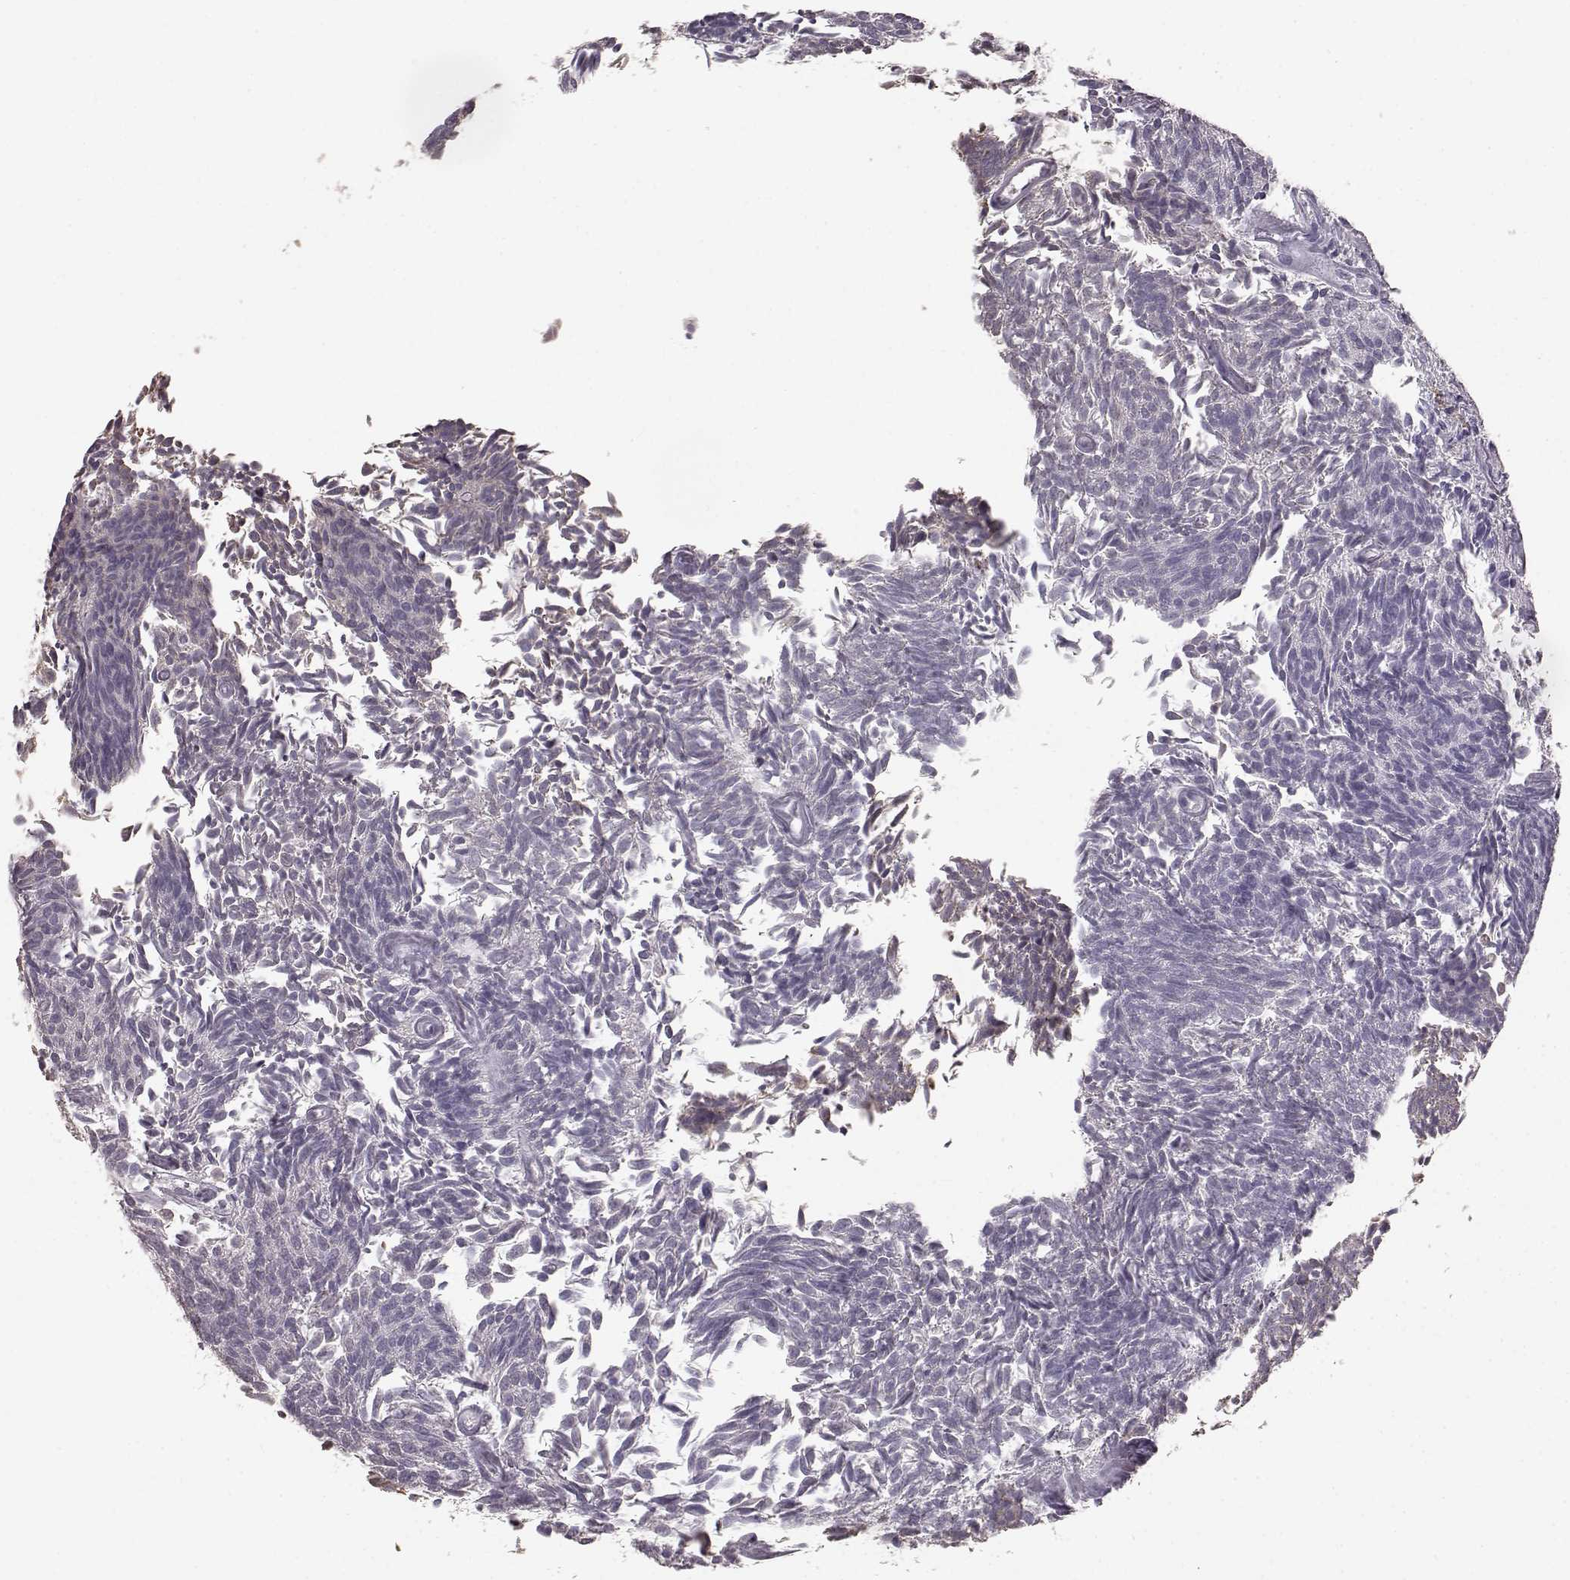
{"staining": {"intensity": "negative", "quantity": "none", "location": "none"}, "tissue": "urothelial cancer", "cell_type": "Tumor cells", "image_type": "cancer", "snomed": [{"axis": "morphology", "description": "Urothelial carcinoma, Low grade"}, {"axis": "topography", "description": "Urinary bladder"}], "caption": "A high-resolution image shows immunohistochemistry staining of urothelial cancer, which demonstrates no significant positivity in tumor cells.", "gene": "GABRG3", "patient": {"sex": "male", "age": 77}}